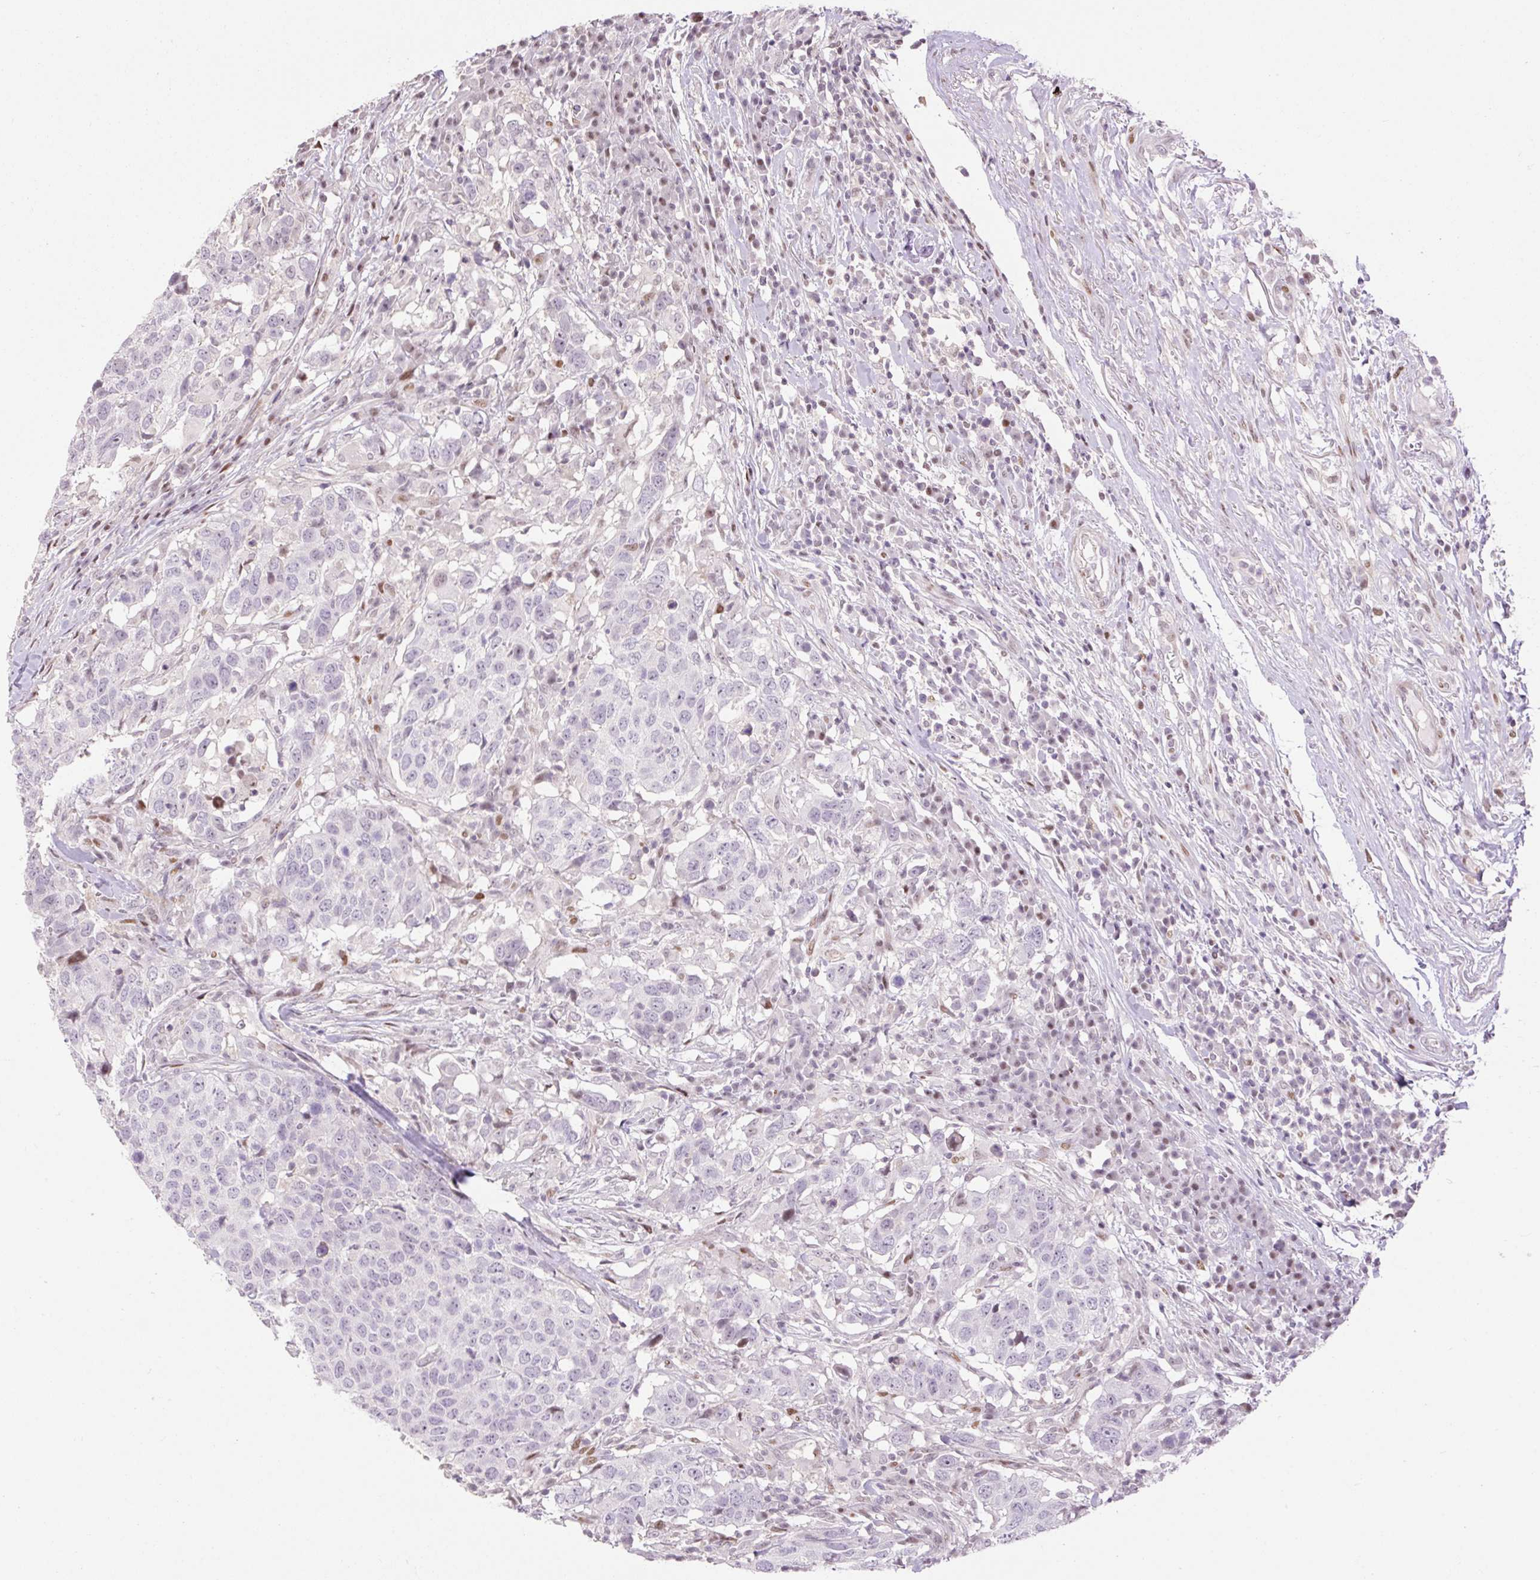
{"staining": {"intensity": "negative", "quantity": "none", "location": "none"}, "tissue": "head and neck cancer", "cell_type": "Tumor cells", "image_type": "cancer", "snomed": [{"axis": "morphology", "description": "Normal tissue, NOS"}, {"axis": "morphology", "description": "Squamous cell carcinoma, NOS"}, {"axis": "topography", "description": "Skeletal muscle"}, {"axis": "topography", "description": "Vascular tissue"}, {"axis": "topography", "description": "Peripheral nerve tissue"}, {"axis": "topography", "description": "Head-Neck"}], "caption": "The micrograph displays no staining of tumor cells in head and neck squamous cell carcinoma. Nuclei are stained in blue.", "gene": "RIPPLY3", "patient": {"sex": "male", "age": 66}}